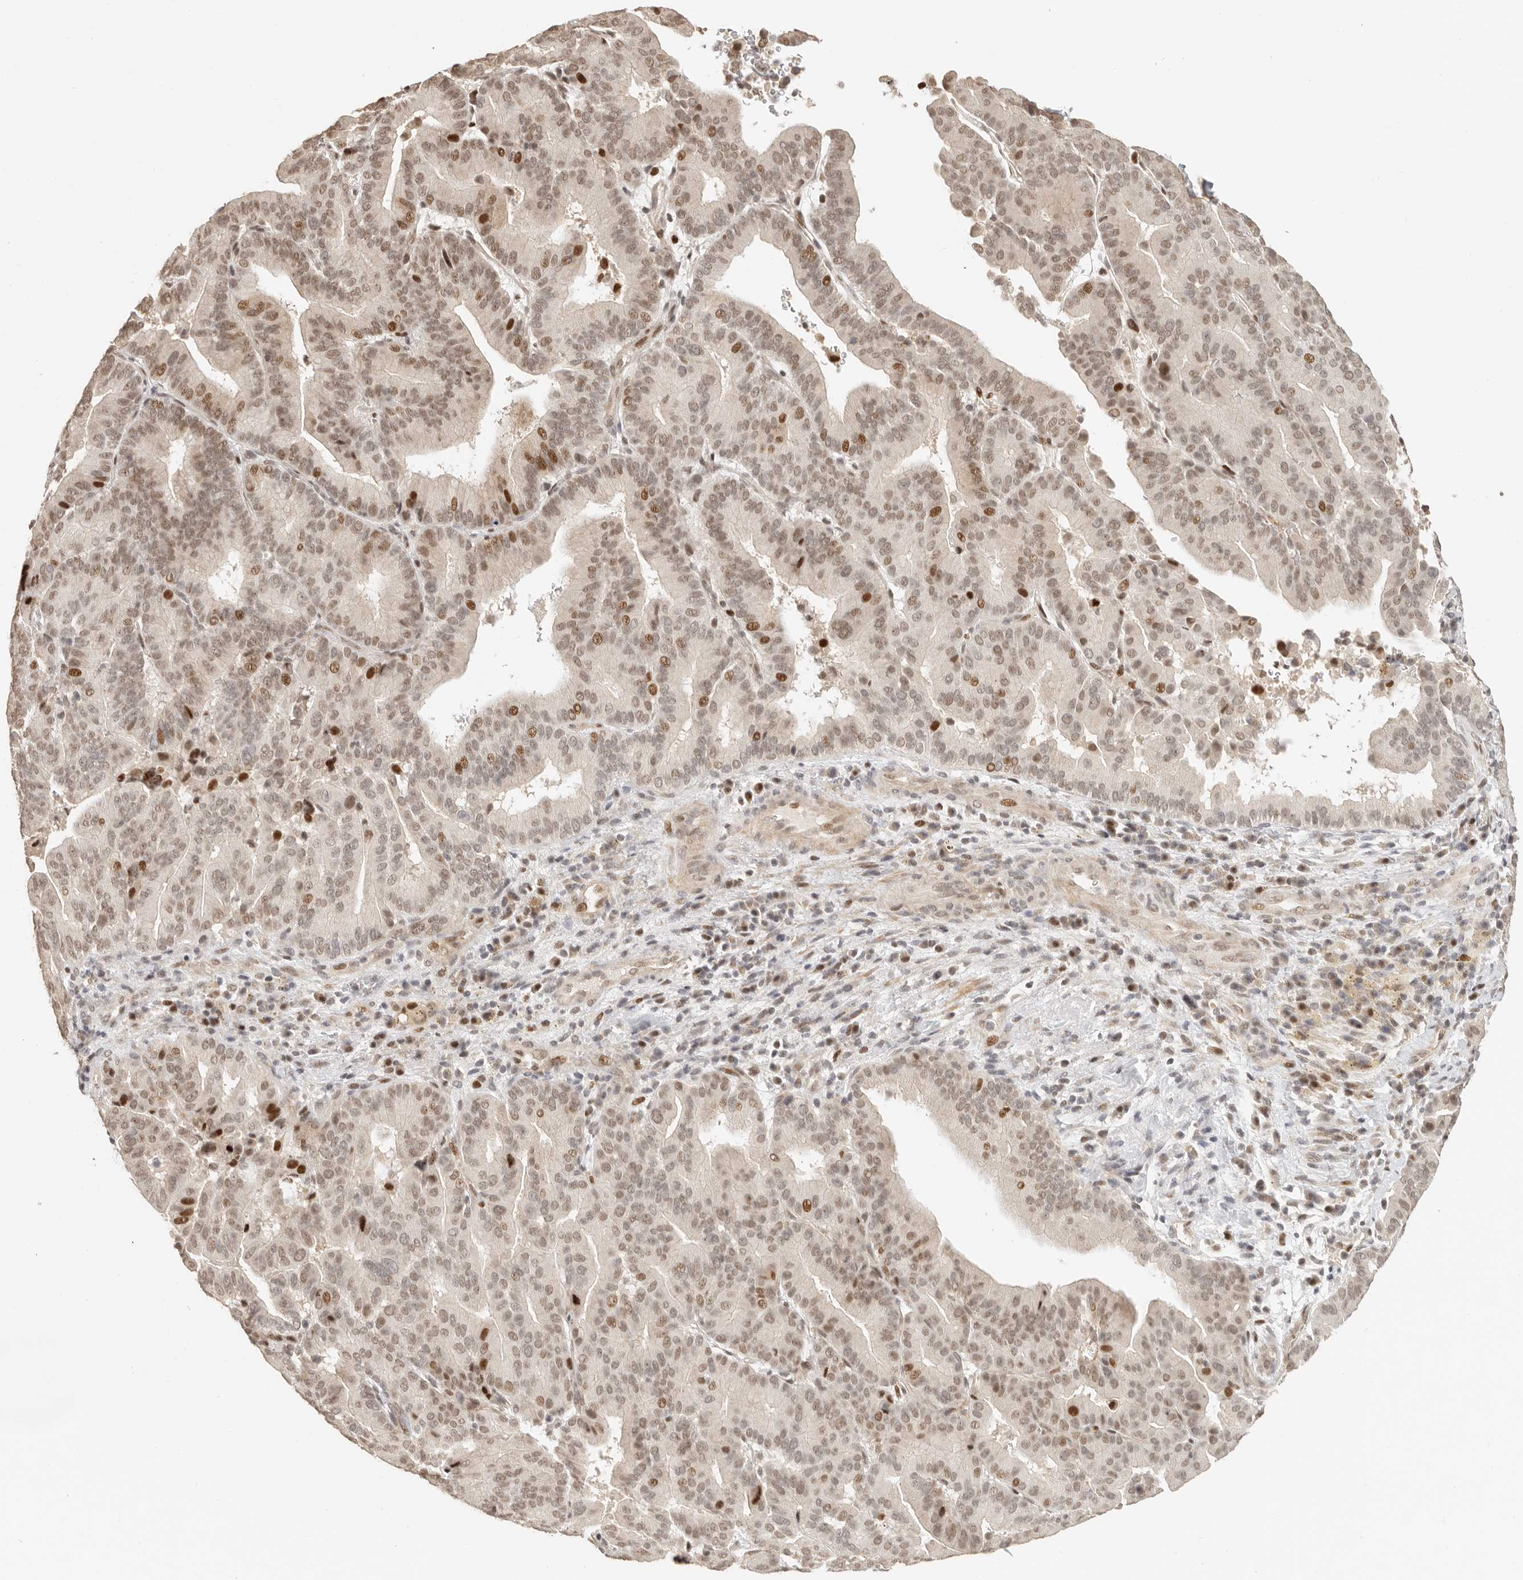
{"staining": {"intensity": "moderate", "quantity": ">75%", "location": "nuclear"}, "tissue": "liver cancer", "cell_type": "Tumor cells", "image_type": "cancer", "snomed": [{"axis": "morphology", "description": "Cholangiocarcinoma"}, {"axis": "topography", "description": "Liver"}], "caption": "Immunohistochemistry histopathology image of human liver cholangiocarcinoma stained for a protein (brown), which displays medium levels of moderate nuclear staining in approximately >75% of tumor cells.", "gene": "GPBP1L1", "patient": {"sex": "female", "age": 75}}